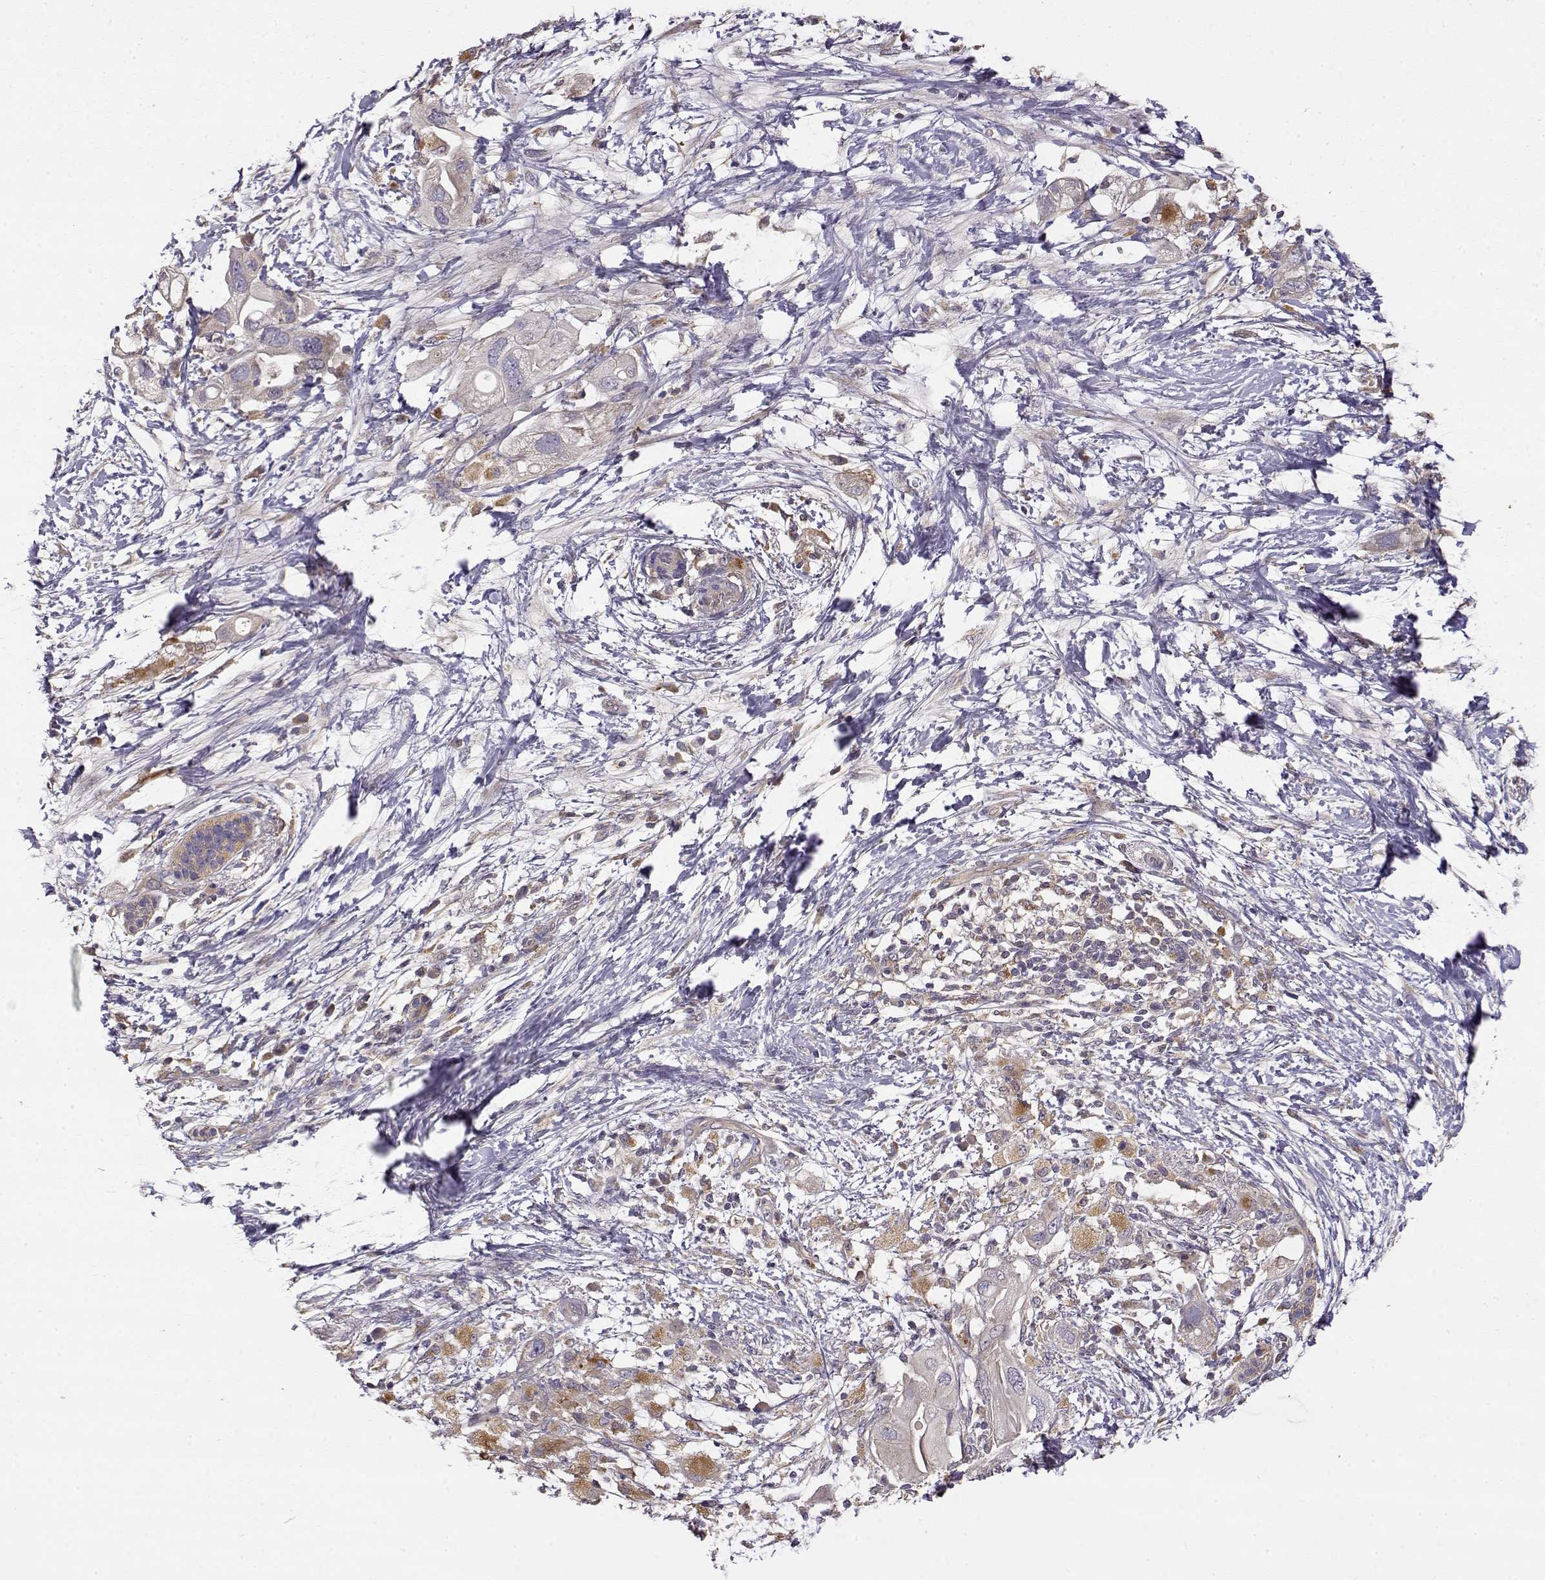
{"staining": {"intensity": "moderate", "quantity": "<25%", "location": "cytoplasmic/membranous"}, "tissue": "pancreatic cancer", "cell_type": "Tumor cells", "image_type": "cancer", "snomed": [{"axis": "morphology", "description": "Adenocarcinoma, NOS"}, {"axis": "topography", "description": "Pancreas"}], "caption": "Protein staining reveals moderate cytoplasmic/membranous positivity in approximately <25% of tumor cells in pancreatic cancer (adenocarcinoma).", "gene": "CRIM1", "patient": {"sex": "female", "age": 72}}